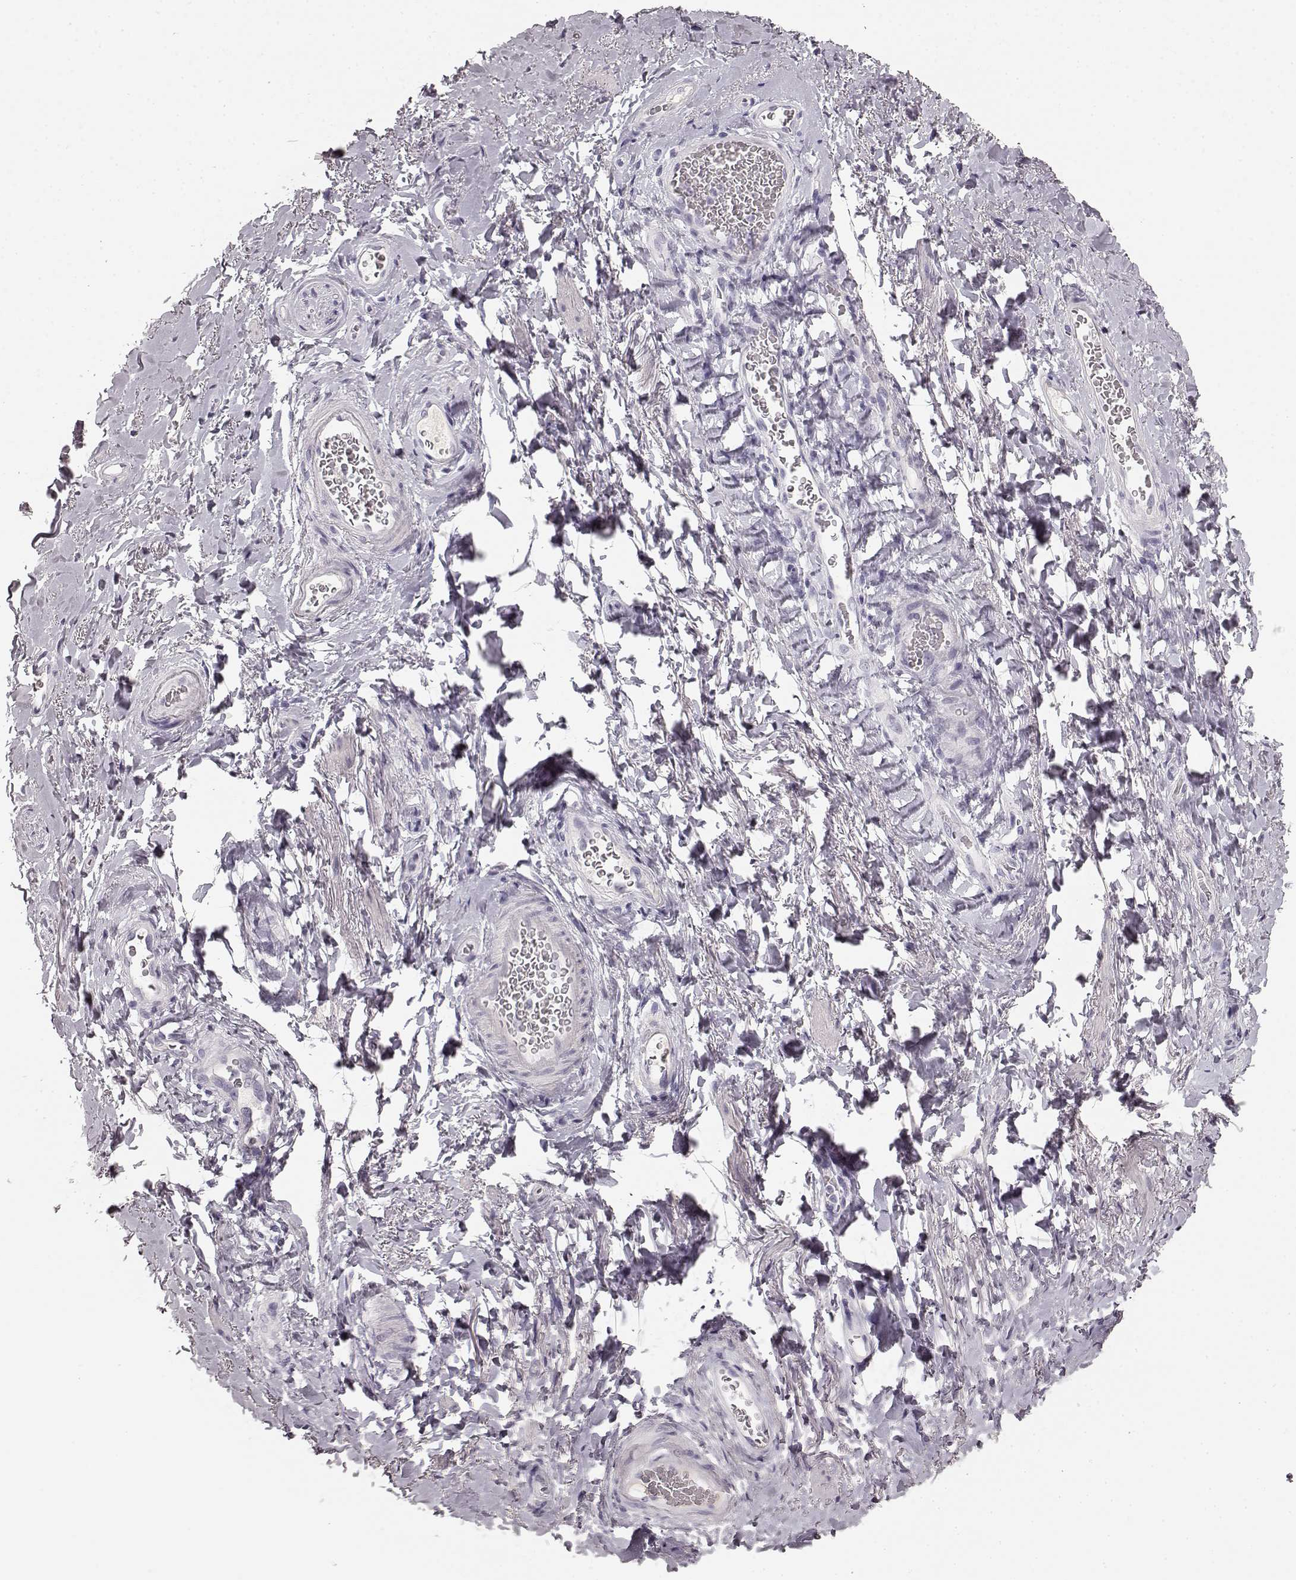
{"staining": {"intensity": "negative", "quantity": "none", "location": "none"}, "tissue": "adipose tissue", "cell_type": "Adipocytes", "image_type": "normal", "snomed": [{"axis": "morphology", "description": "Normal tissue, NOS"}, {"axis": "topography", "description": "Anal"}, {"axis": "topography", "description": "Peripheral nerve tissue"}], "caption": "An image of human adipose tissue is negative for staining in adipocytes. (Brightfield microscopy of DAB (3,3'-diaminobenzidine) IHC at high magnification).", "gene": "KIAA0319", "patient": {"sex": "male", "age": 53}}